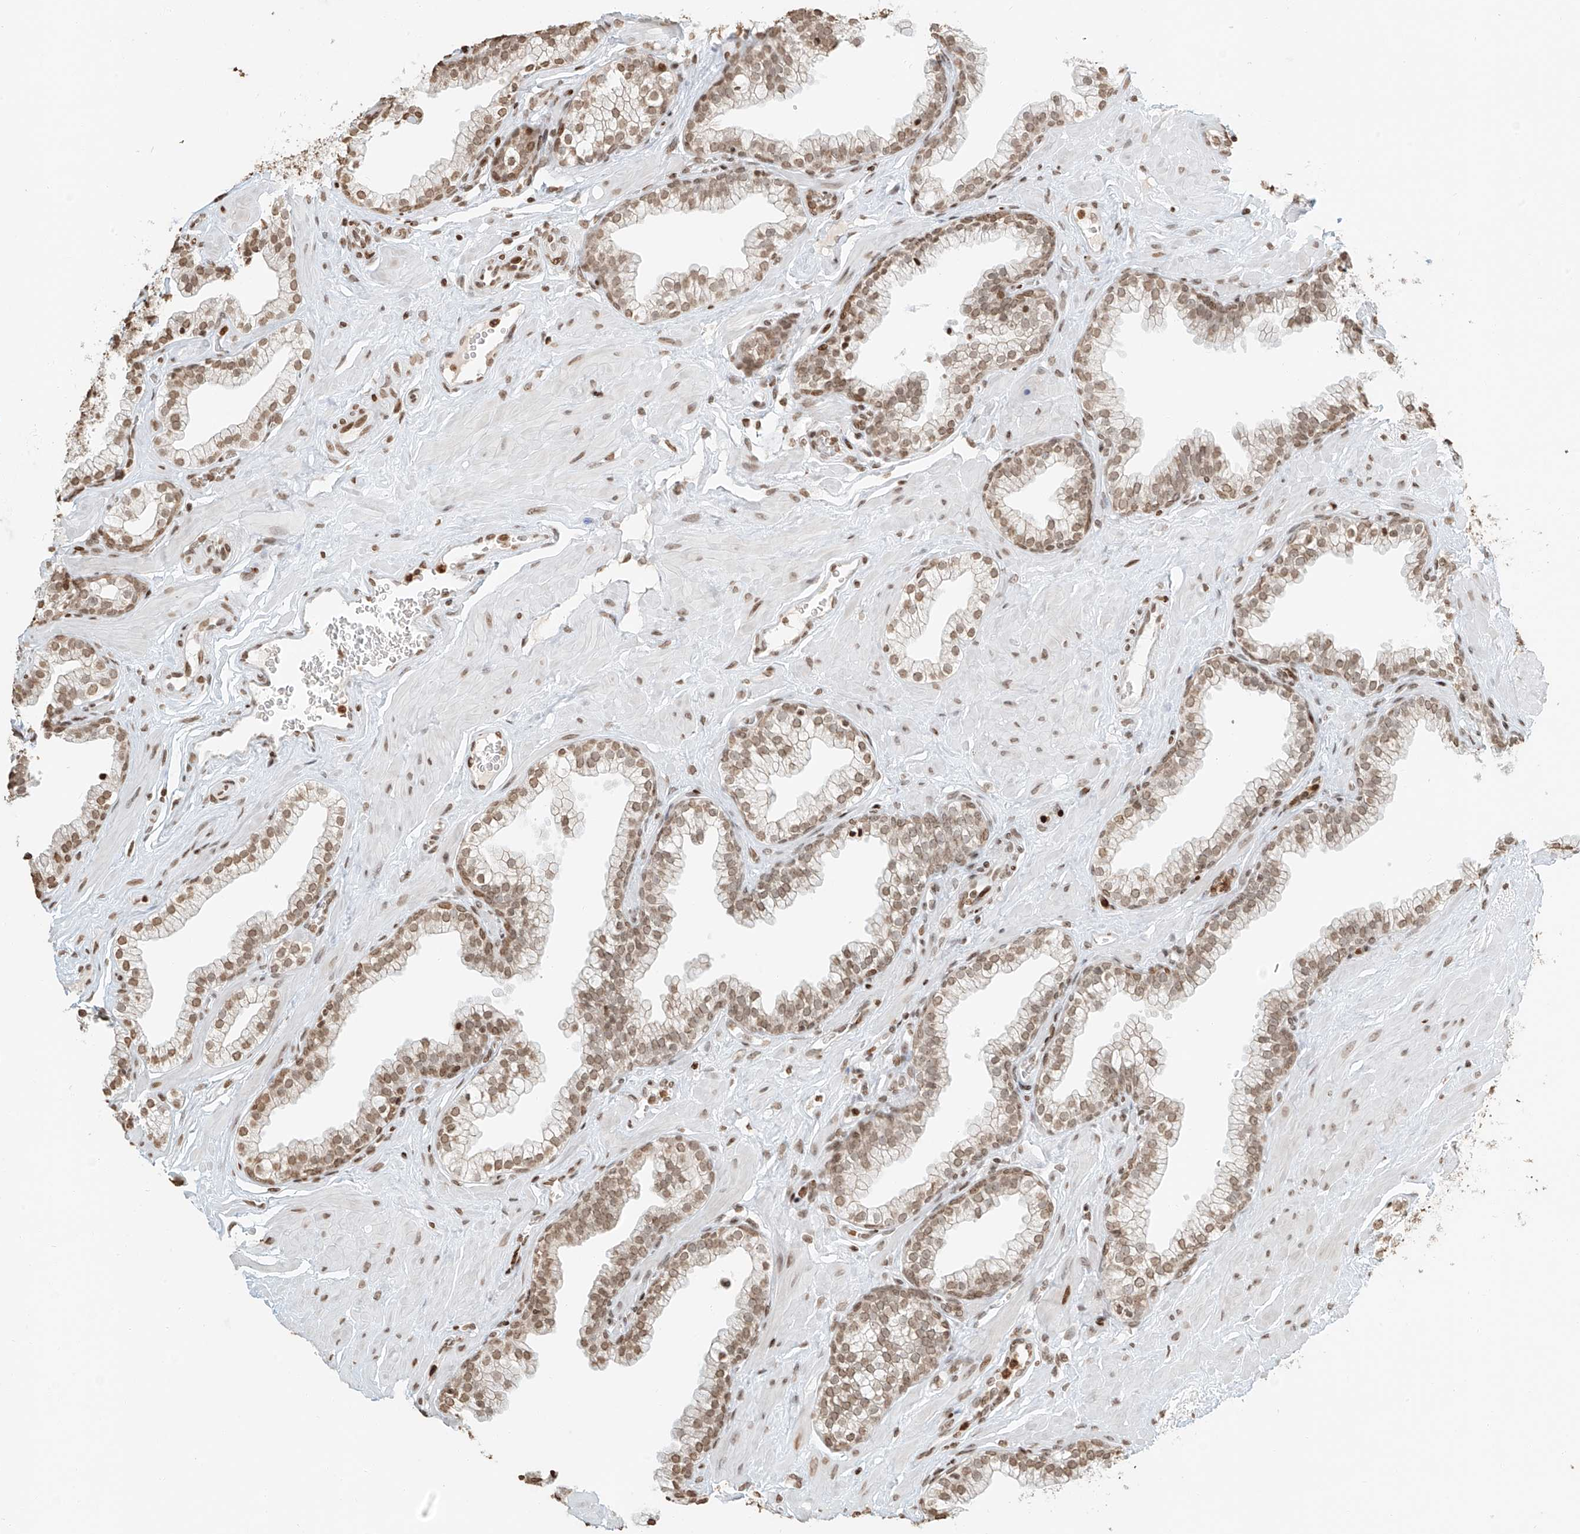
{"staining": {"intensity": "moderate", "quantity": ">75%", "location": "cytoplasmic/membranous,nuclear"}, "tissue": "prostate", "cell_type": "Glandular cells", "image_type": "normal", "snomed": [{"axis": "morphology", "description": "Normal tissue, NOS"}, {"axis": "morphology", "description": "Urothelial carcinoma, Low grade"}, {"axis": "topography", "description": "Urinary bladder"}, {"axis": "topography", "description": "Prostate"}], "caption": "A high-resolution histopathology image shows IHC staining of unremarkable prostate, which exhibits moderate cytoplasmic/membranous,nuclear expression in approximately >75% of glandular cells.", "gene": "C17orf58", "patient": {"sex": "male", "age": 60}}